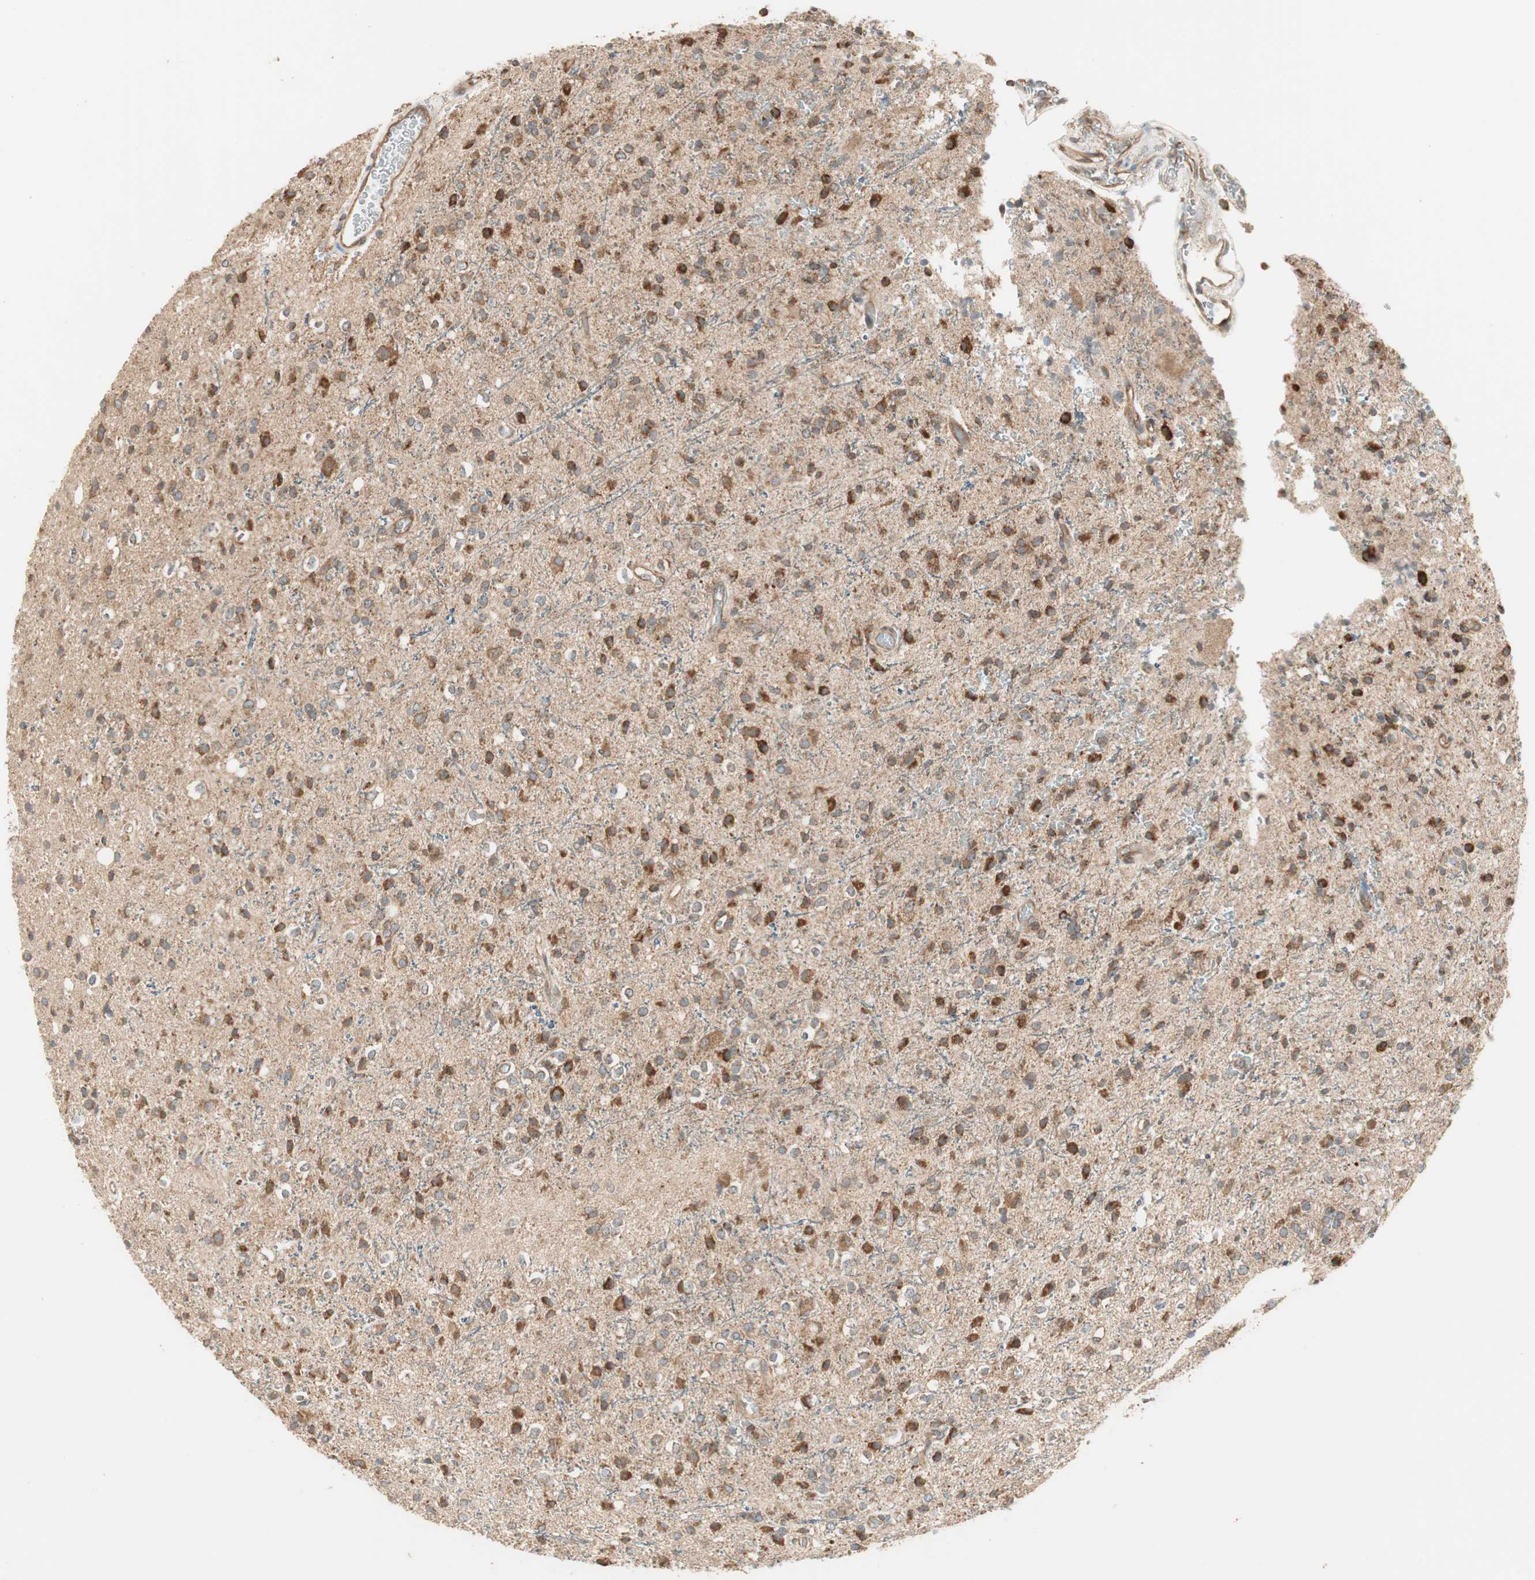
{"staining": {"intensity": "strong", "quantity": "25%-75%", "location": "cytoplasmic/membranous"}, "tissue": "glioma", "cell_type": "Tumor cells", "image_type": "cancer", "snomed": [{"axis": "morphology", "description": "Glioma, malignant, High grade"}, {"axis": "topography", "description": "Brain"}], "caption": "Glioma stained for a protein (brown) demonstrates strong cytoplasmic/membranous positive staining in approximately 25%-75% of tumor cells.", "gene": "CTTNBP2NL", "patient": {"sex": "male", "age": 47}}